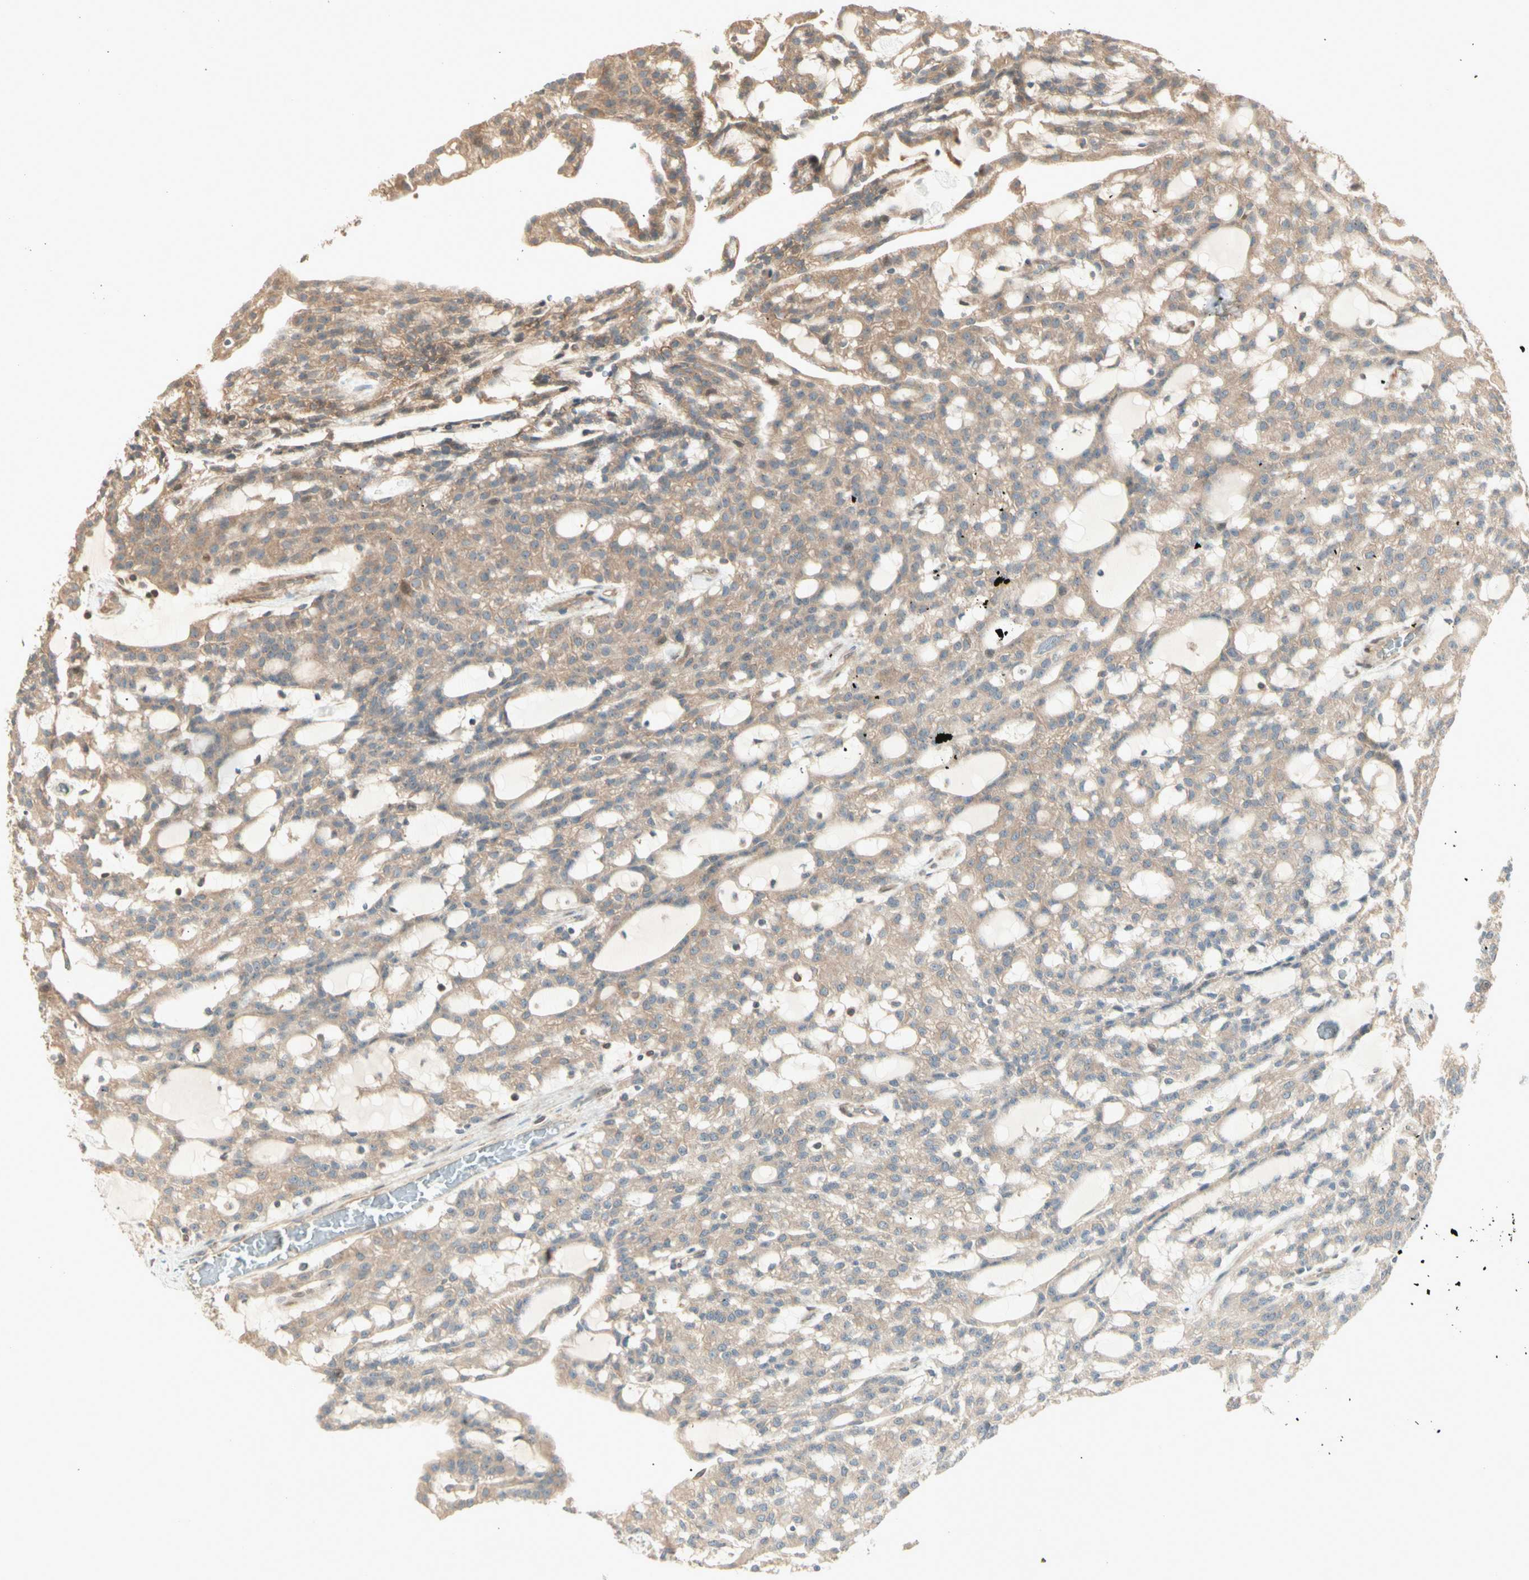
{"staining": {"intensity": "moderate", "quantity": ">75%", "location": "cytoplasmic/membranous"}, "tissue": "renal cancer", "cell_type": "Tumor cells", "image_type": "cancer", "snomed": [{"axis": "morphology", "description": "Adenocarcinoma, NOS"}, {"axis": "topography", "description": "Kidney"}], "caption": "Moderate cytoplasmic/membranous positivity is identified in approximately >75% of tumor cells in renal cancer (adenocarcinoma). Nuclei are stained in blue.", "gene": "IRAG1", "patient": {"sex": "male", "age": 63}}